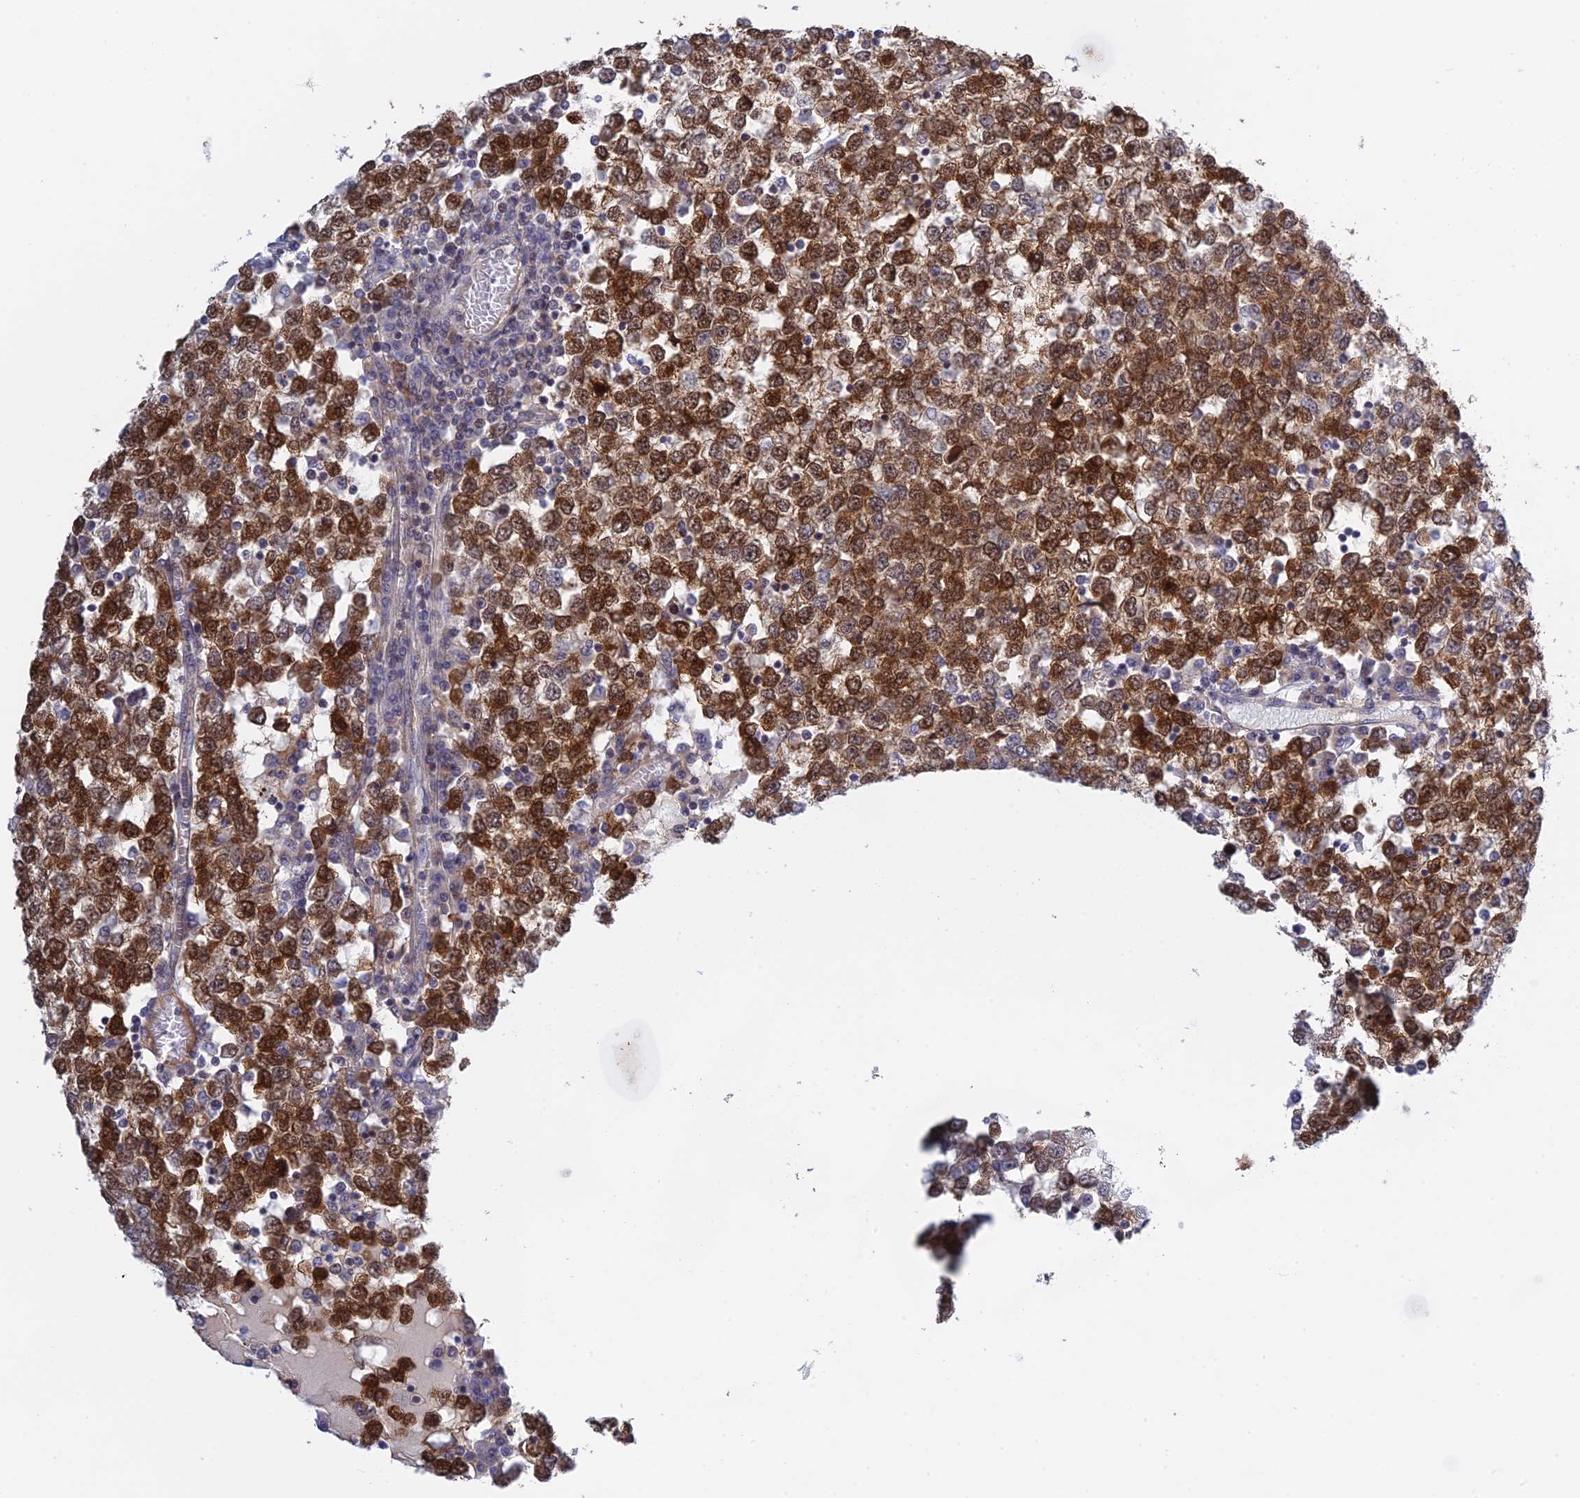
{"staining": {"intensity": "strong", "quantity": ">75%", "location": "cytoplasmic/membranous,nuclear"}, "tissue": "testis cancer", "cell_type": "Tumor cells", "image_type": "cancer", "snomed": [{"axis": "morphology", "description": "Seminoma, NOS"}, {"axis": "topography", "description": "Testis"}], "caption": "IHC photomicrograph of seminoma (testis) stained for a protein (brown), which displays high levels of strong cytoplasmic/membranous and nuclear staining in about >75% of tumor cells.", "gene": "TCEA1", "patient": {"sex": "male", "age": 65}}